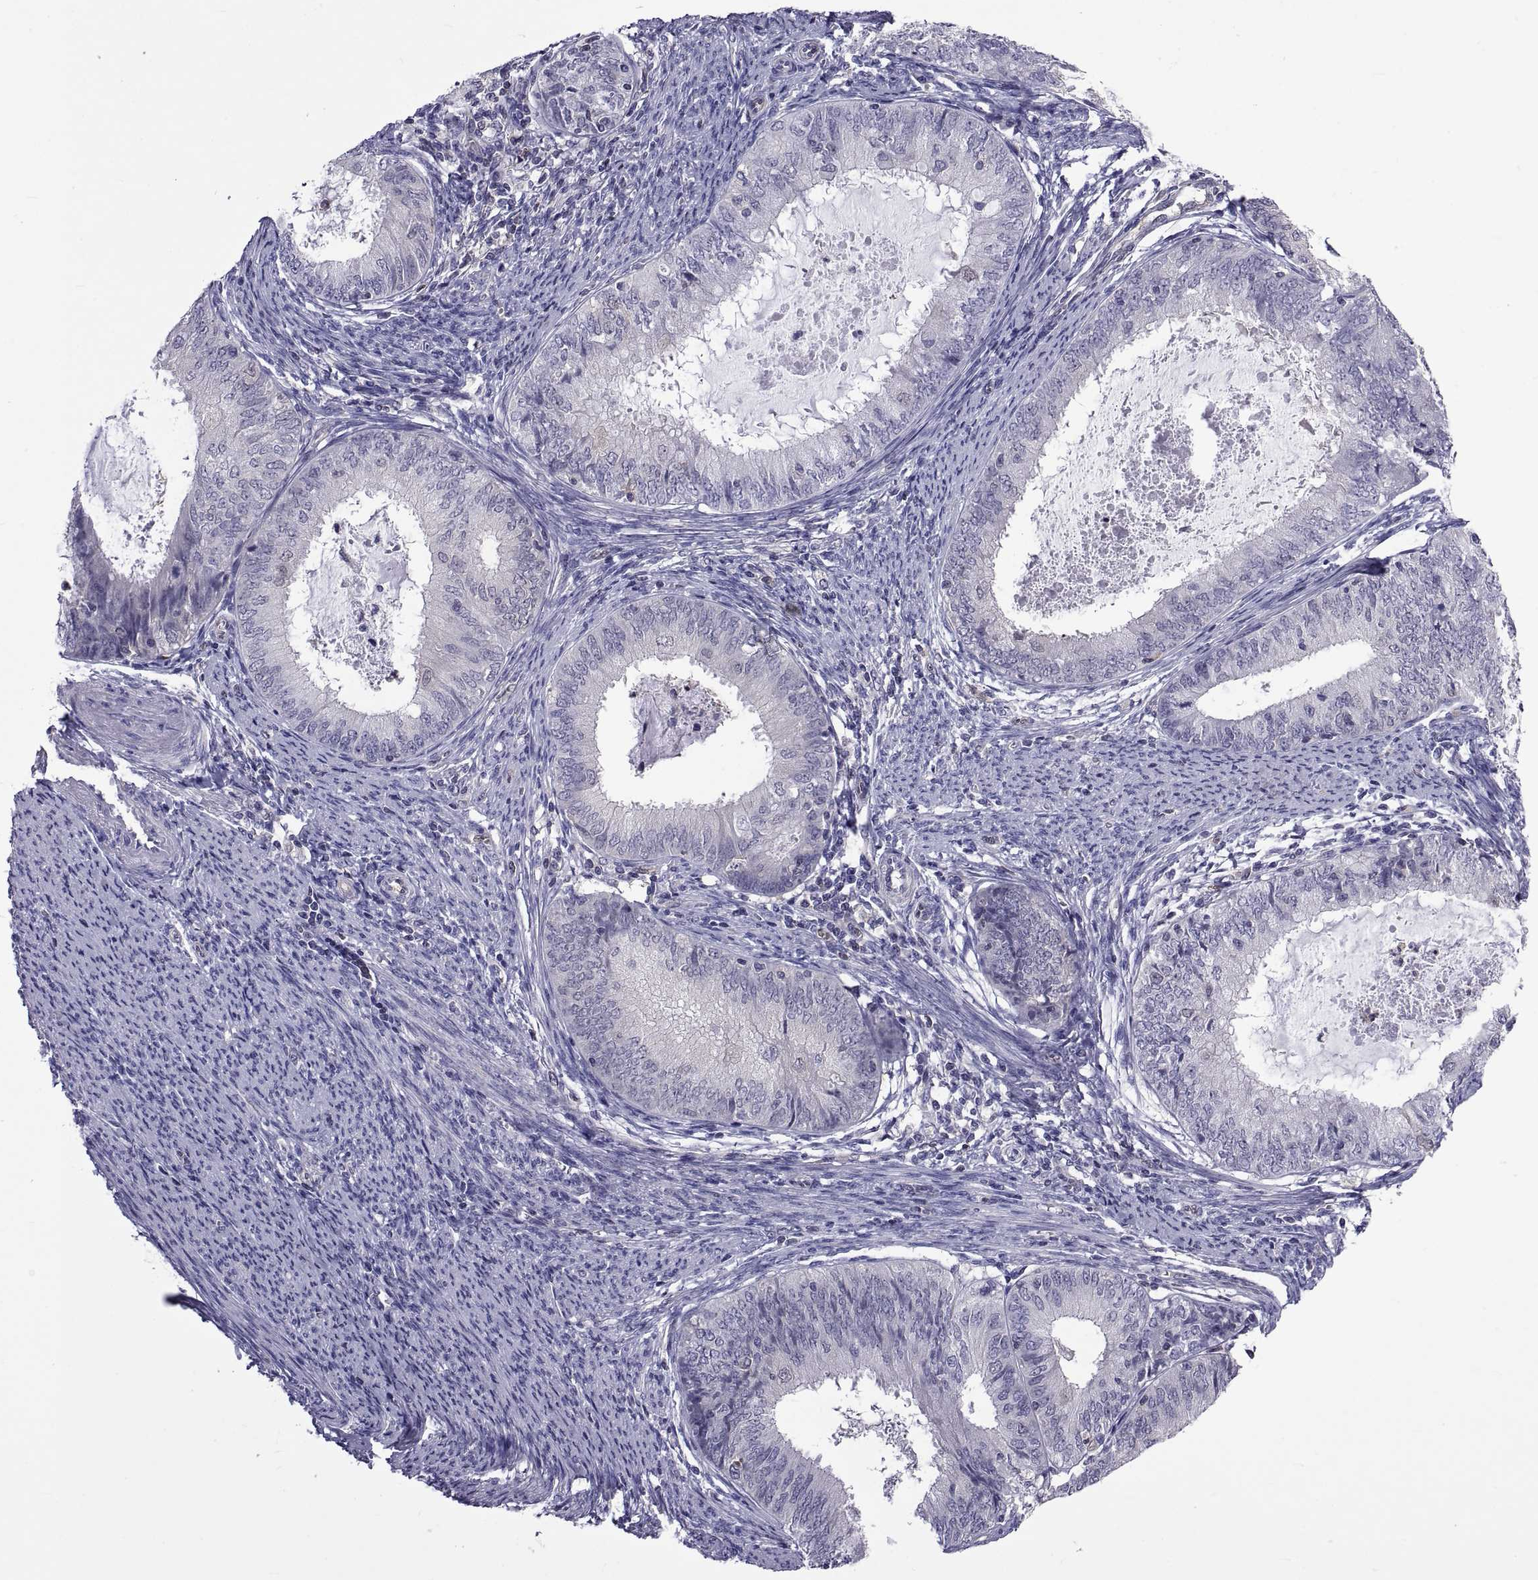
{"staining": {"intensity": "negative", "quantity": "none", "location": "none"}, "tissue": "endometrial cancer", "cell_type": "Tumor cells", "image_type": "cancer", "snomed": [{"axis": "morphology", "description": "Adenocarcinoma, NOS"}, {"axis": "topography", "description": "Endometrium"}], "caption": "An image of adenocarcinoma (endometrial) stained for a protein displays no brown staining in tumor cells.", "gene": "LCN9", "patient": {"sex": "female", "age": 57}}